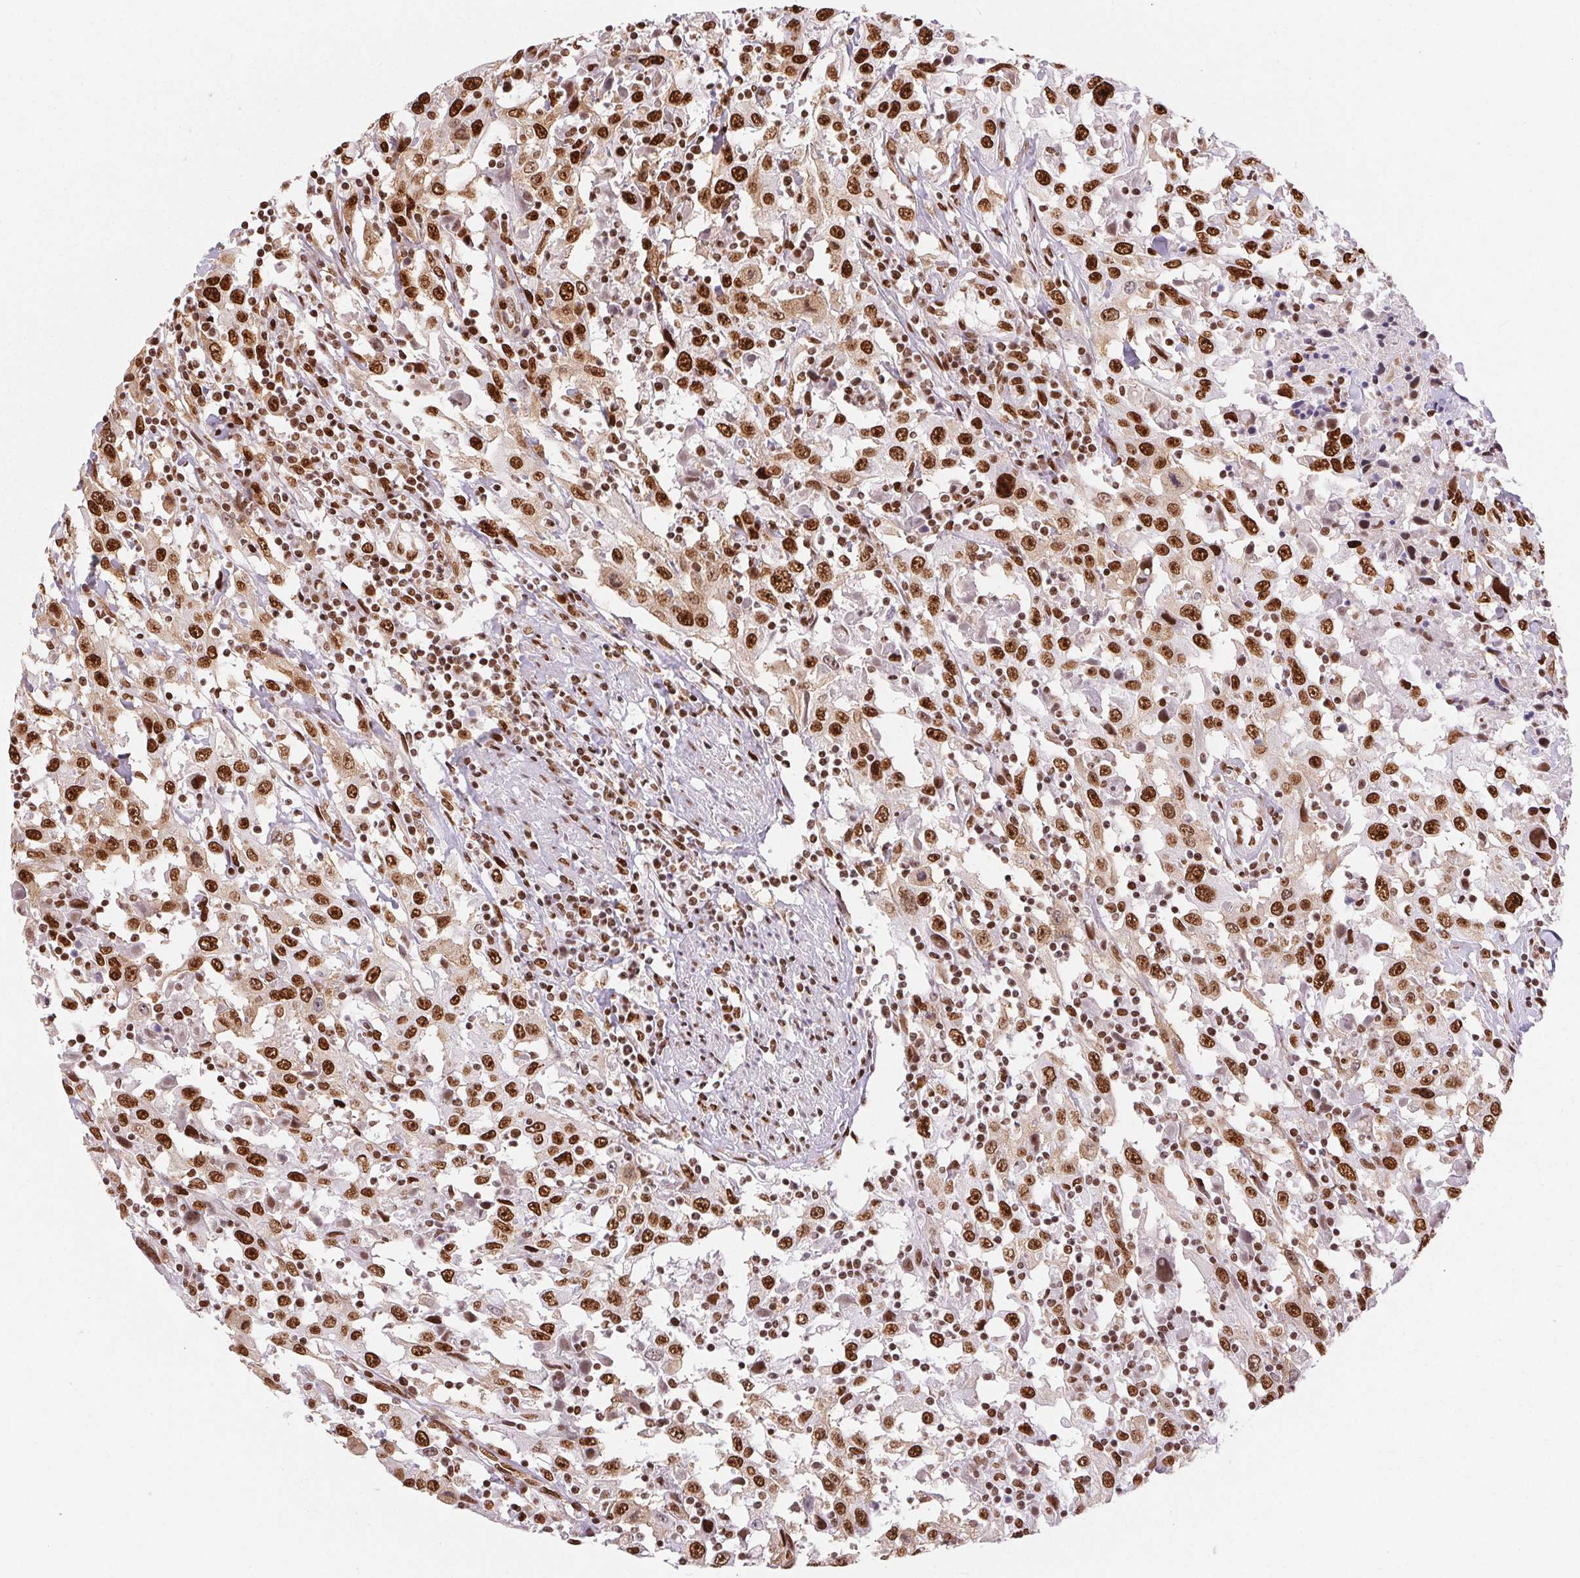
{"staining": {"intensity": "moderate", "quantity": ">75%", "location": "nuclear"}, "tissue": "urothelial cancer", "cell_type": "Tumor cells", "image_type": "cancer", "snomed": [{"axis": "morphology", "description": "Urothelial carcinoma, High grade"}, {"axis": "topography", "description": "Urinary bladder"}], "caption": "A photomicrograph of urothelial cancer stained for a protein demonstrates moderate nuclear brown staining in tumor cells. Ihc stains the protein of interest in brown and the nuclei are stained blue.", "gene": "ZNF80", "patient": {"sex": "male", "age": 61}}